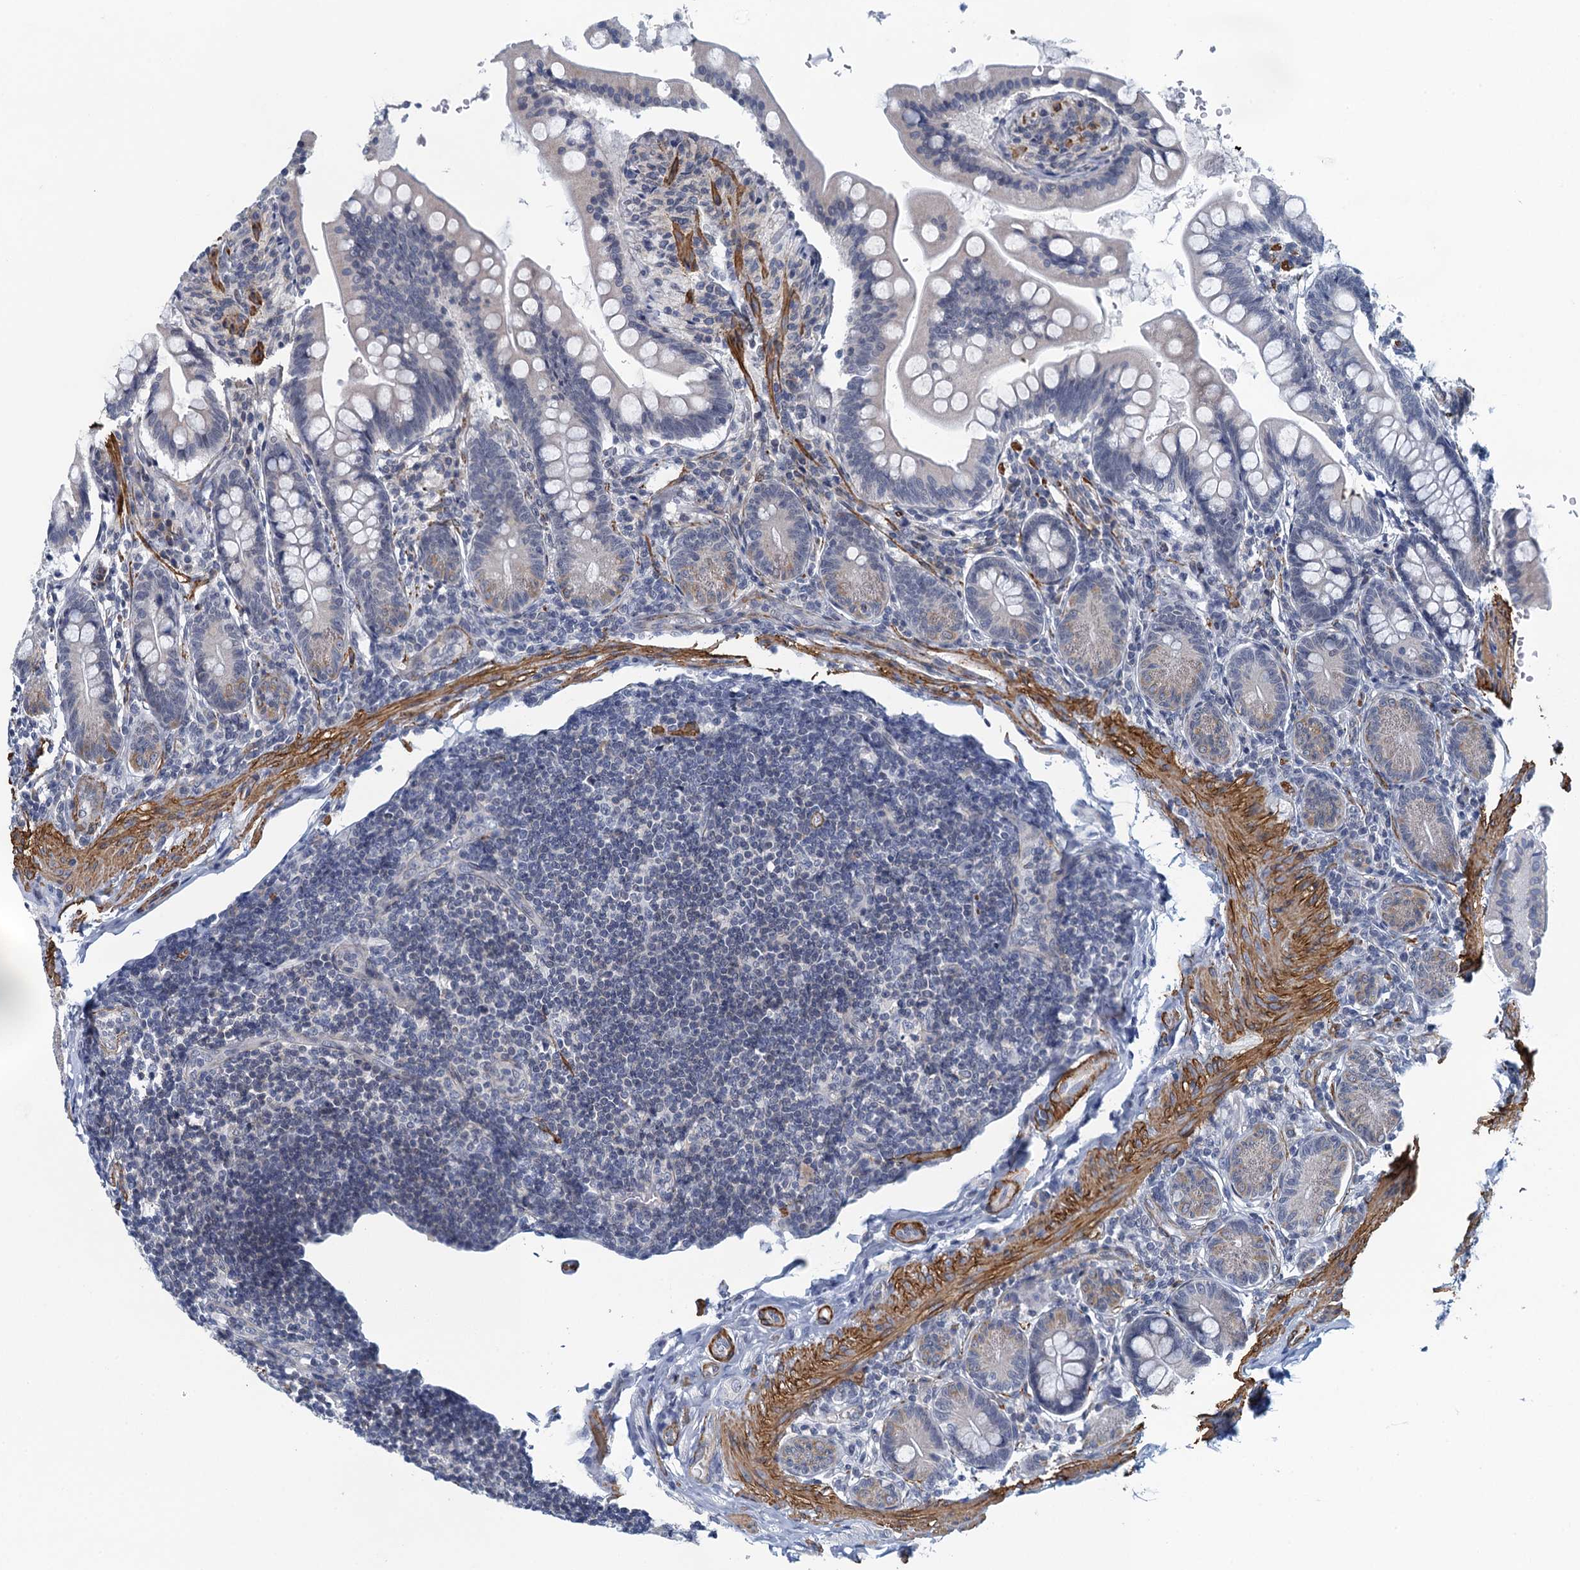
{"staining": {"intensity": "negative", "quantity": "none", "location": "none"}, "tissue": "small intestine", "cell_type": "Glandular cells", "image_type": "normal", "snomed": [{"axis": "morphology", "description": "Normal tissue, NOS"}, {"axis": "topography", "description": "Small intestine"}], "caption": "The photomicrograph exhibits no staining of glandular cells in normal small intestine. The staining was performed using DAB (3,3'-diaminobenzidine) to visualize the protein expression in brown, while the nuclei were stained in blue with hematoxylin (Magnification: 20x).", "gene": "ALG2", "patient": {"sex": "male", "age": 7}}